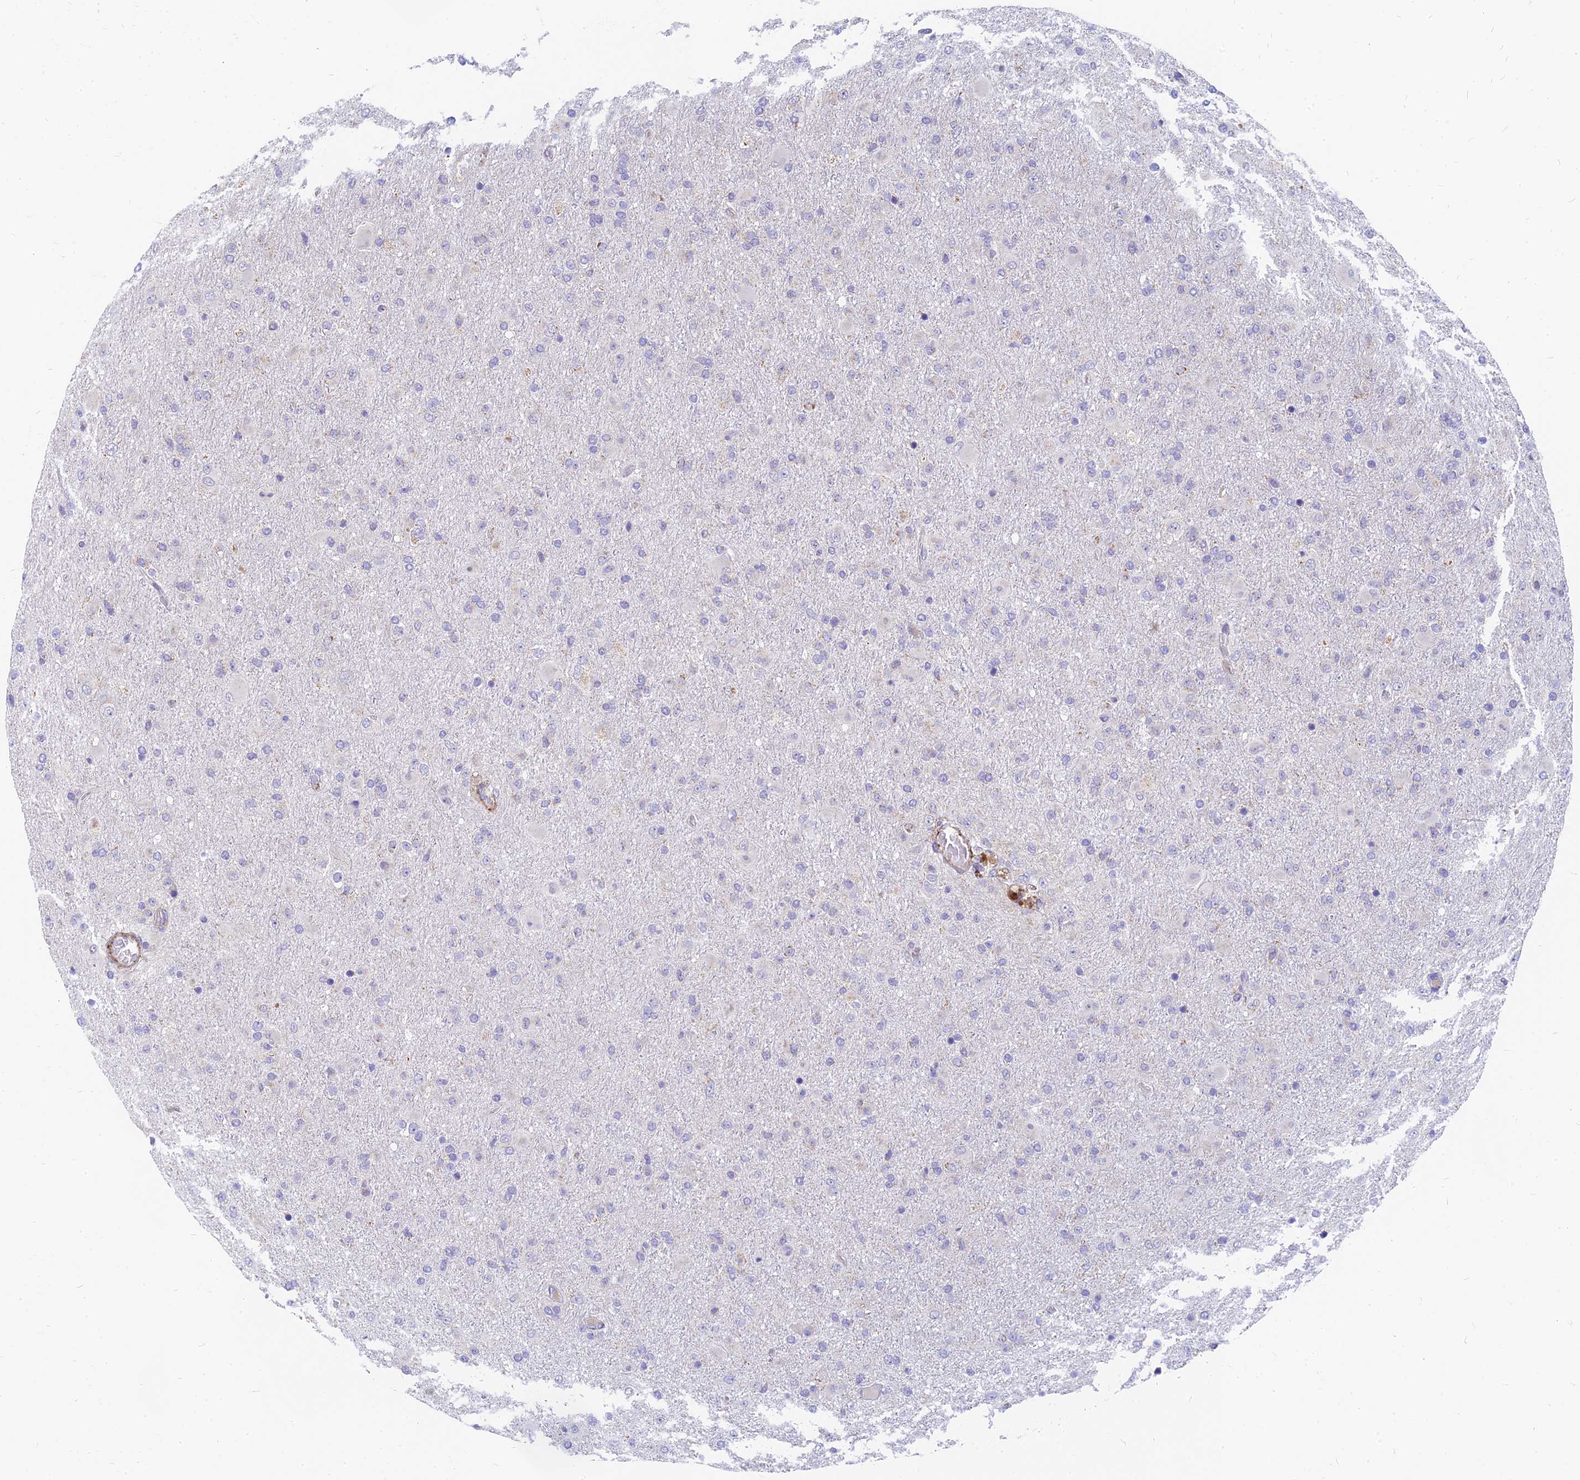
{"staining": {"intensity": "negative", "quantity": "none", "location": "none"}, "tissue": "glioma", "cell_type": "Tumor cells", "image_type": "cancer", "snomed": [{"axis": "morphology", "description": "Glioma, malignant, Low grade"}, {"axis": "topography", "description": "Brain"}], "caption": "Immunohistochemical staining of human malignant glioma (low-grade) reveals no significant positivity in tumor cells. The staining was performed using DAB (3,3'-diaminobenzidine) to visualize the protein expression in brown, while the nuclei were stained in blue with hematoxylin (Magnification: 20x).", "gene": "MRPL15", "patient": {"sex": "male", "age": 65}}